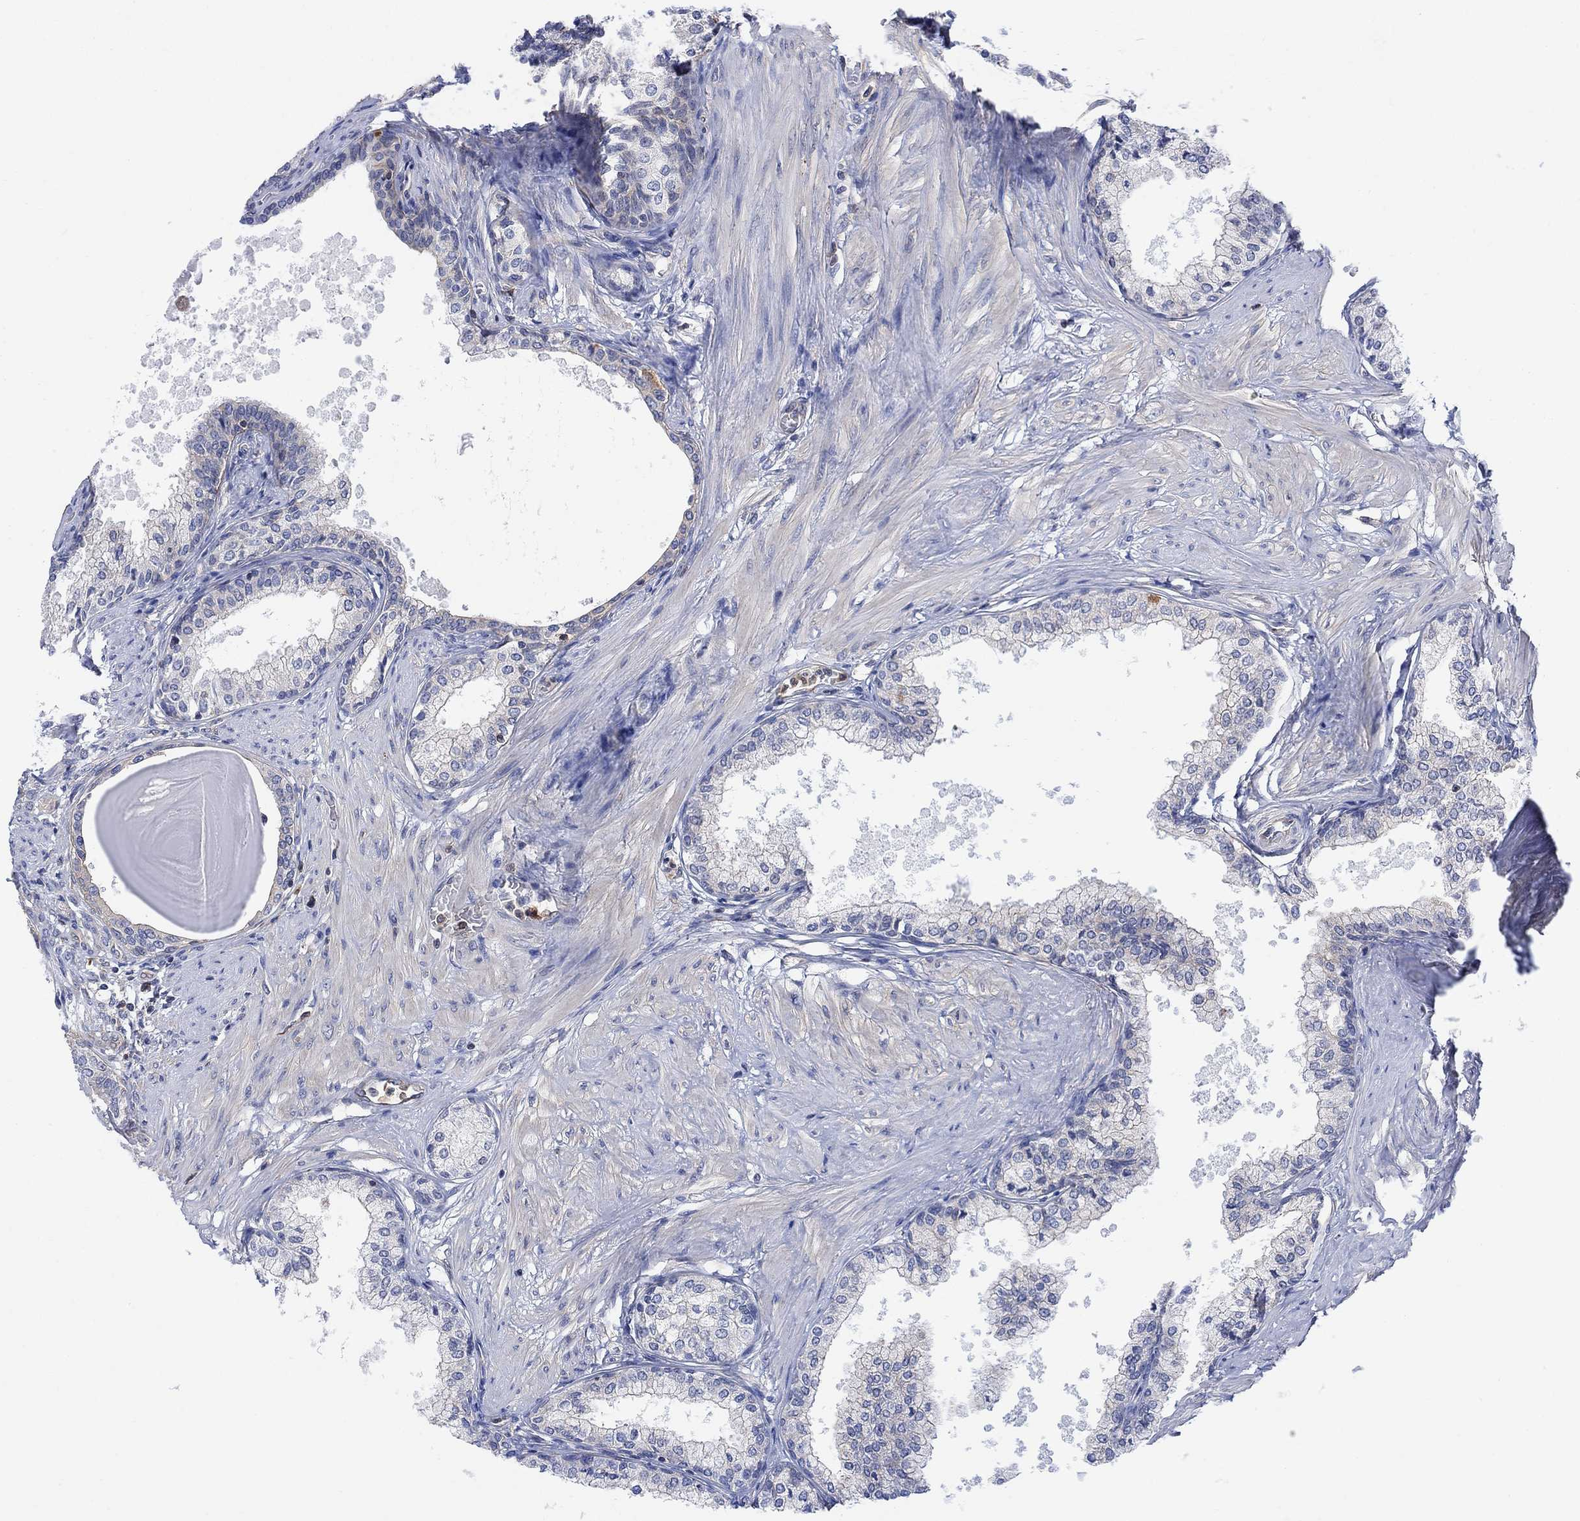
{"staining": {"intensity": "negative", "quantity": "none", "location": "none"}, "tissue": "prostate", "cell_type": "Glandular cells", "image_type": "normal", "snomed": [{"axis": "morphology", "description": "Normal tissue, NOS"}, {"axis": "topography", "description": "Prostate"}], "caption": "Immunohistochemistry histopathology image of unremarkable prostate stained for a protein (brown), which shows no expression in glandular cells. (Stains: DAB IHC with hematoxylin counter stain, Microscopy: brightfield microscopy at high magnification).", "gene": "GBP5", "patient": {"sex": "male", "age": 63}}